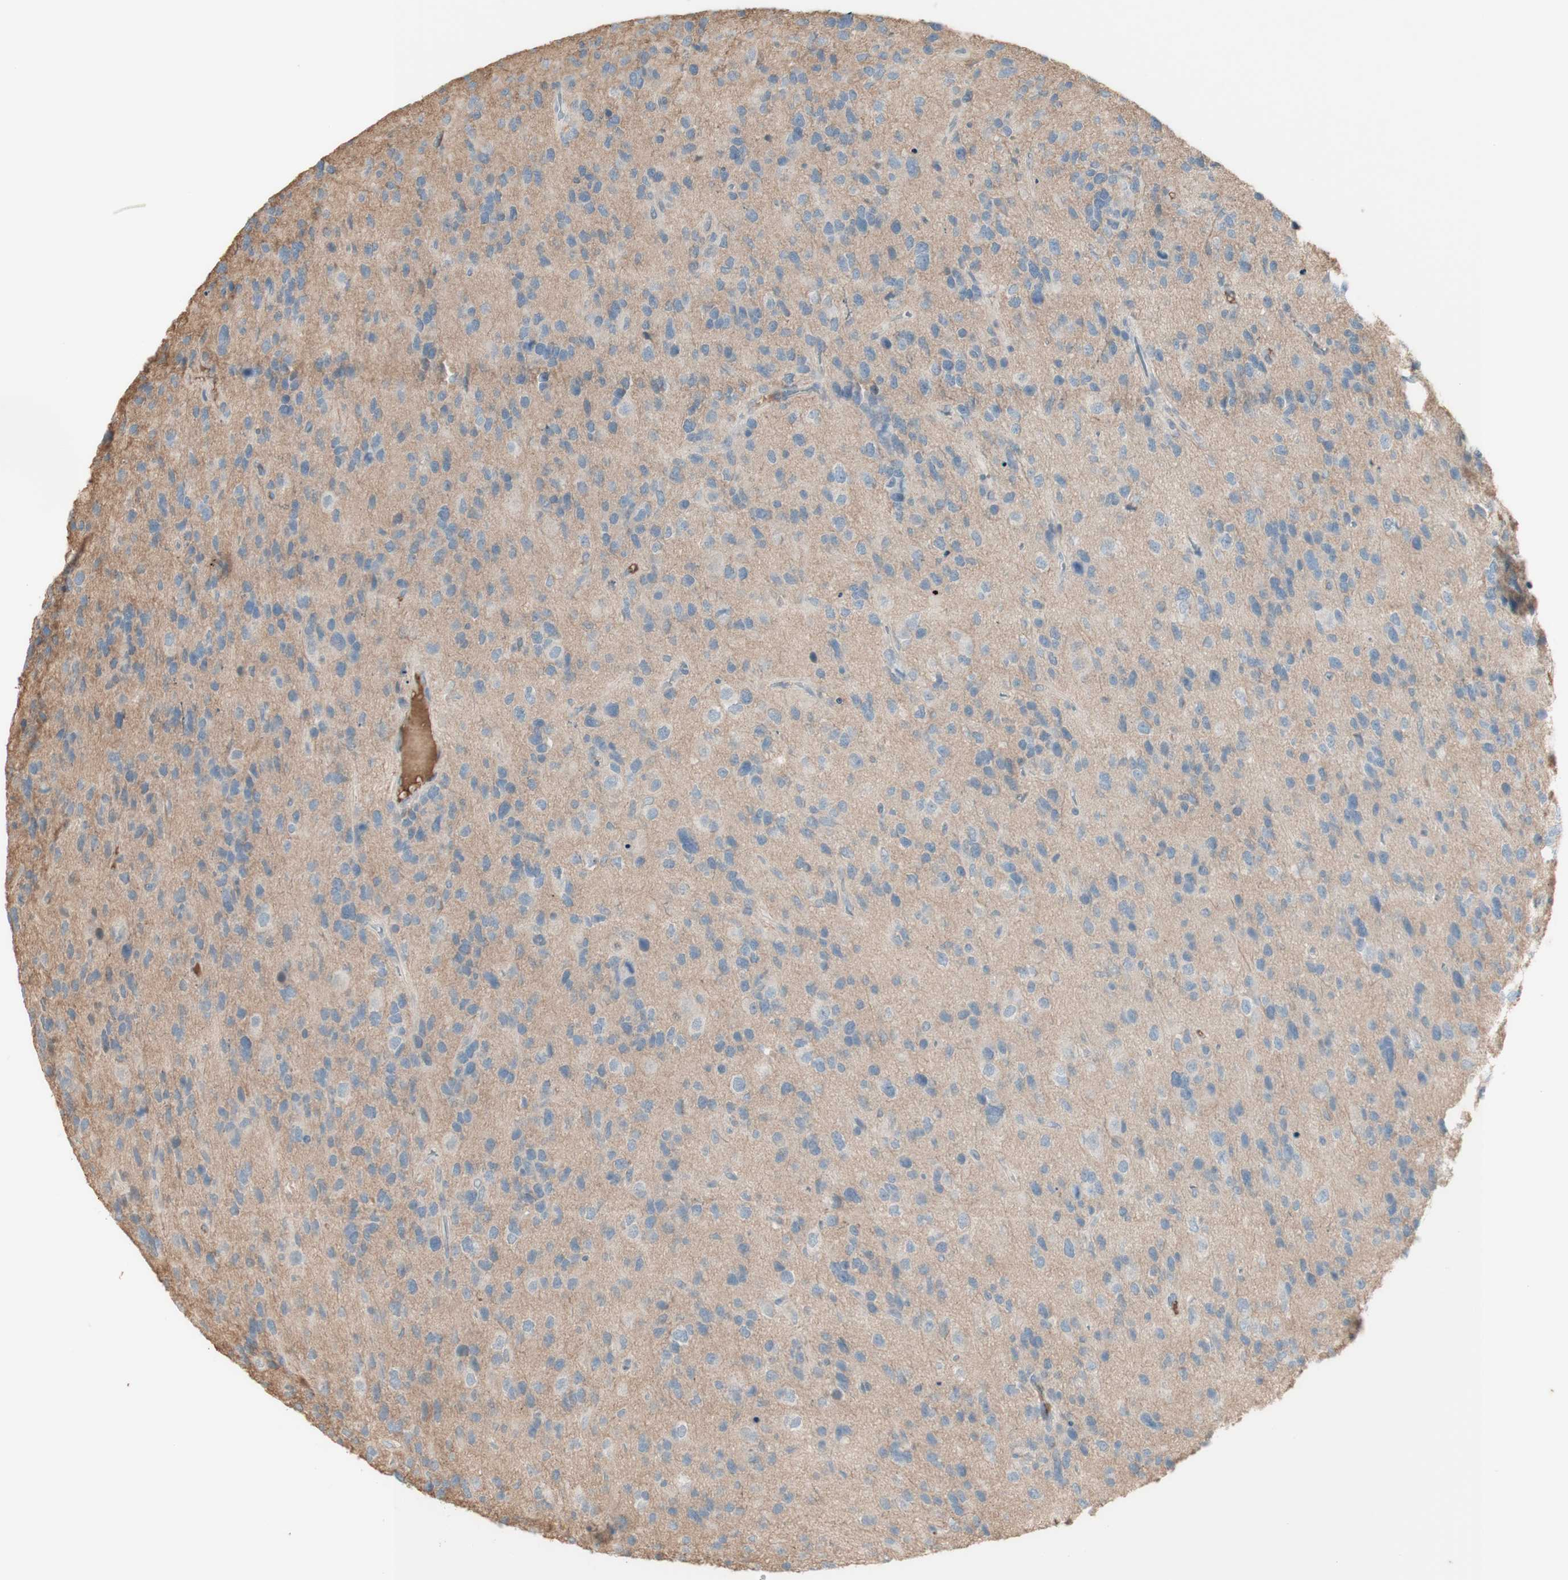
{"staining": {"intensity": "negative", "quantity": "none", "location": "none"}, "tissue": "glioma", "cell_type": "Tumor cells", "image_type": "cancer", "snomed": [{"axis": "morphology", "description": "Glioma, malignant, High grade"}, {"axis": "topography", "description": "Brain"}], "caption": "The image reveals no staining of tumor cells in malignant high-grade glioma.", "gene": "IFNG", "patient": {"sex": "female", "age": 58}}